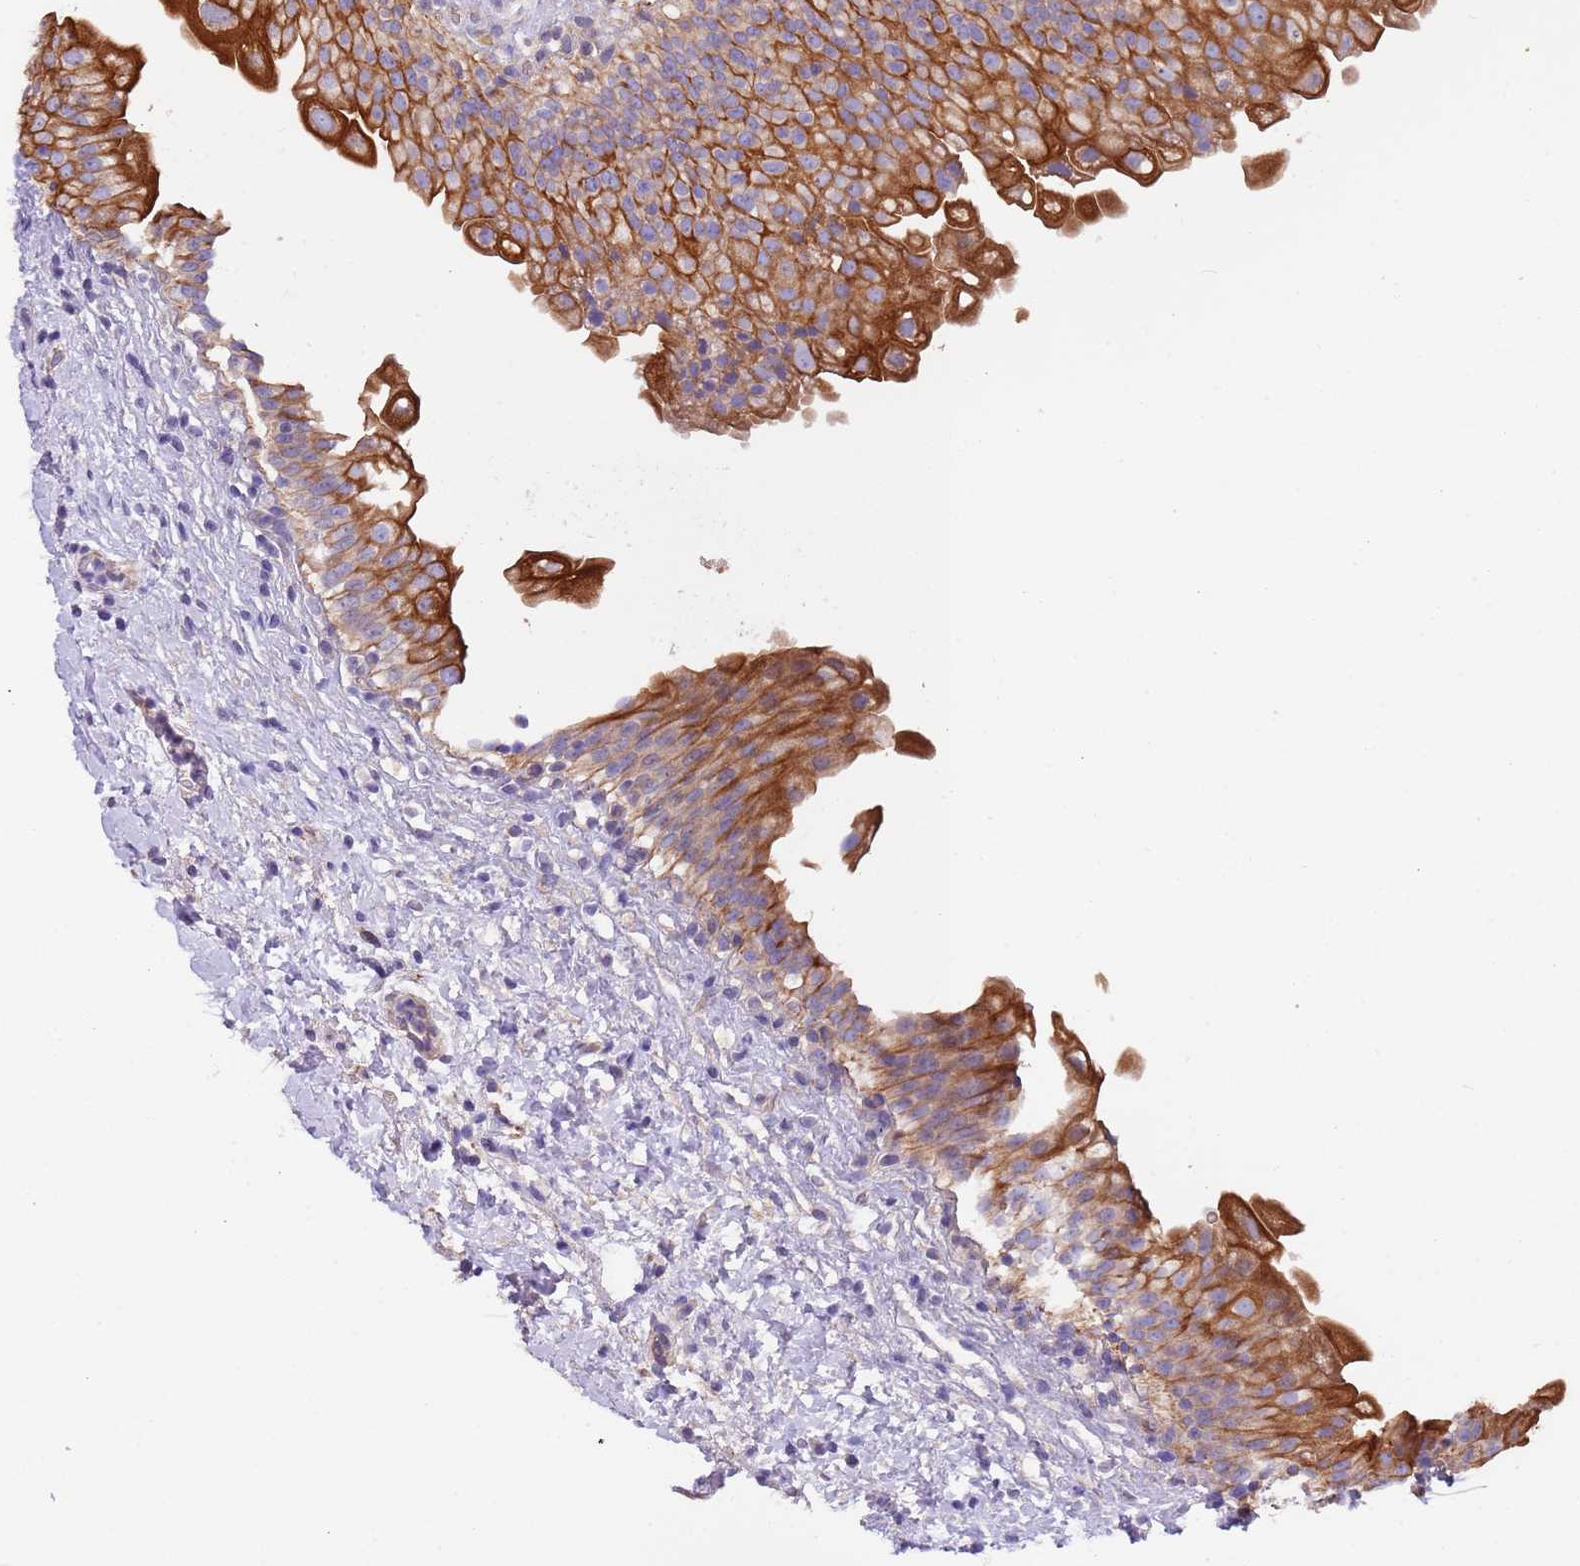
{"staining": {"intensity": "strong", "quantity": "25%-75%", "location": "cytoplasmic/membranous"}, "tissue": "urinary bladder", "cell_type": "Urothelial cells", "image_type": "normal", "snomed": [{"axis": "morphology", "description": "Normal tissue, NOS"}, {"axis": "topography", "description": "Urinary bladder"}], "caption": "High-magnification brightfield microscopy of normal urinary bladder stained with DAB (brown) and counterstained with hematoxylin (blue). urothelial cells exhibit strong cytoplasmic/membranous expression is present in approximately25%-75% of cells. (Brightfield microscopy of DAB IHC at high magnification).", "gene": "LAMB4", "patient": {"sex": "female", "age": 27}}